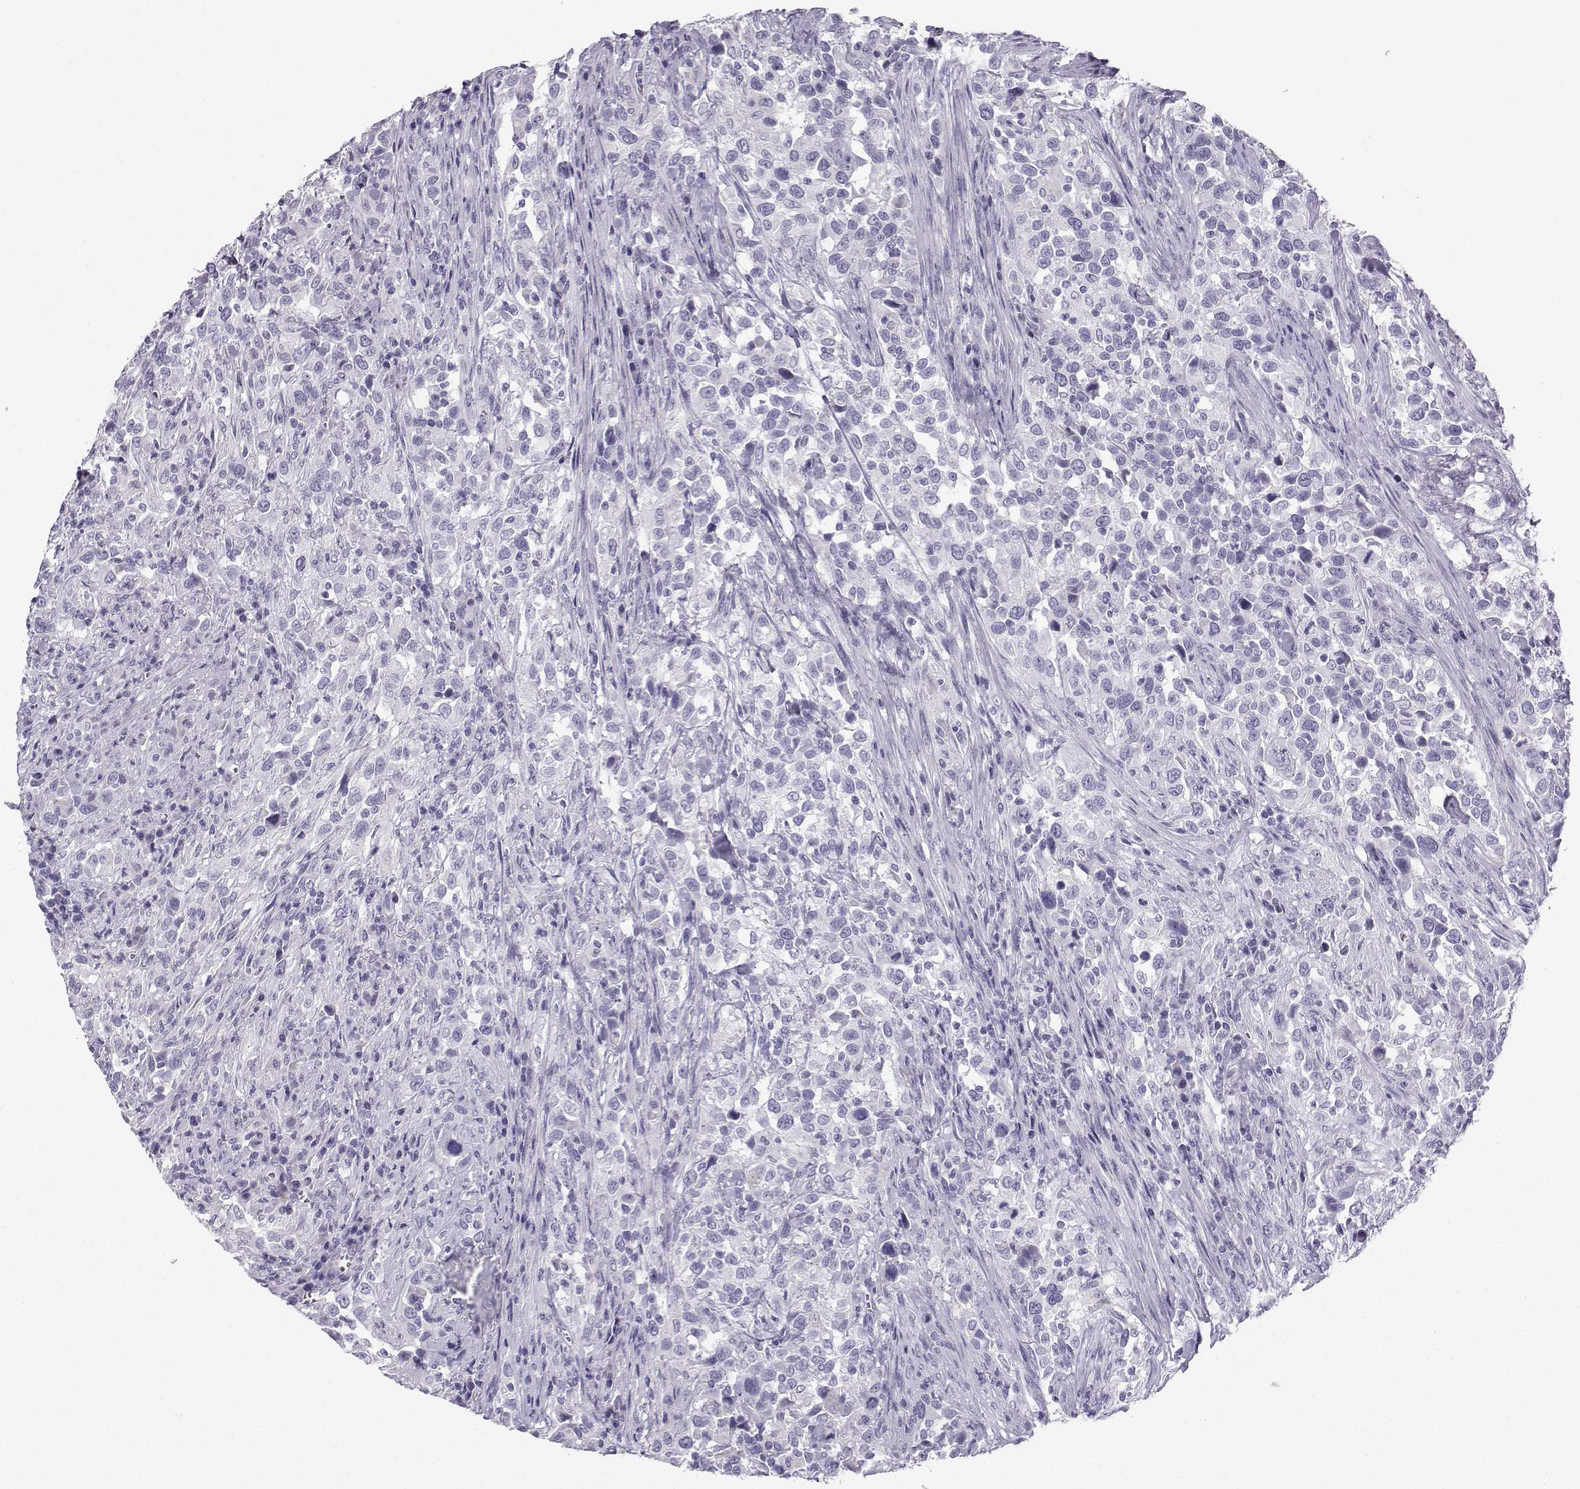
{"staining": {"intensity": "negative", "quantity": "none", "location": "none"}, "tissue": "urothelial cancer", "cell_type": "Tumor cells", "image_type": "cancer", "snomed": [{"axis": "morphology", "description": "Urothelial carcinoma, NOS"}, {"axis": "morphology", "description": "Urothelial carcinoma, High grade"}, {"axis": "topography", "description": "Urinary bladder"}], "caption": "This is an IHC photomicrograph of human urothelial cancer. There is no positivity in tumor cells.", "gene": "ZBTB8B", "patient": {"sex": "female", "age": 64}}